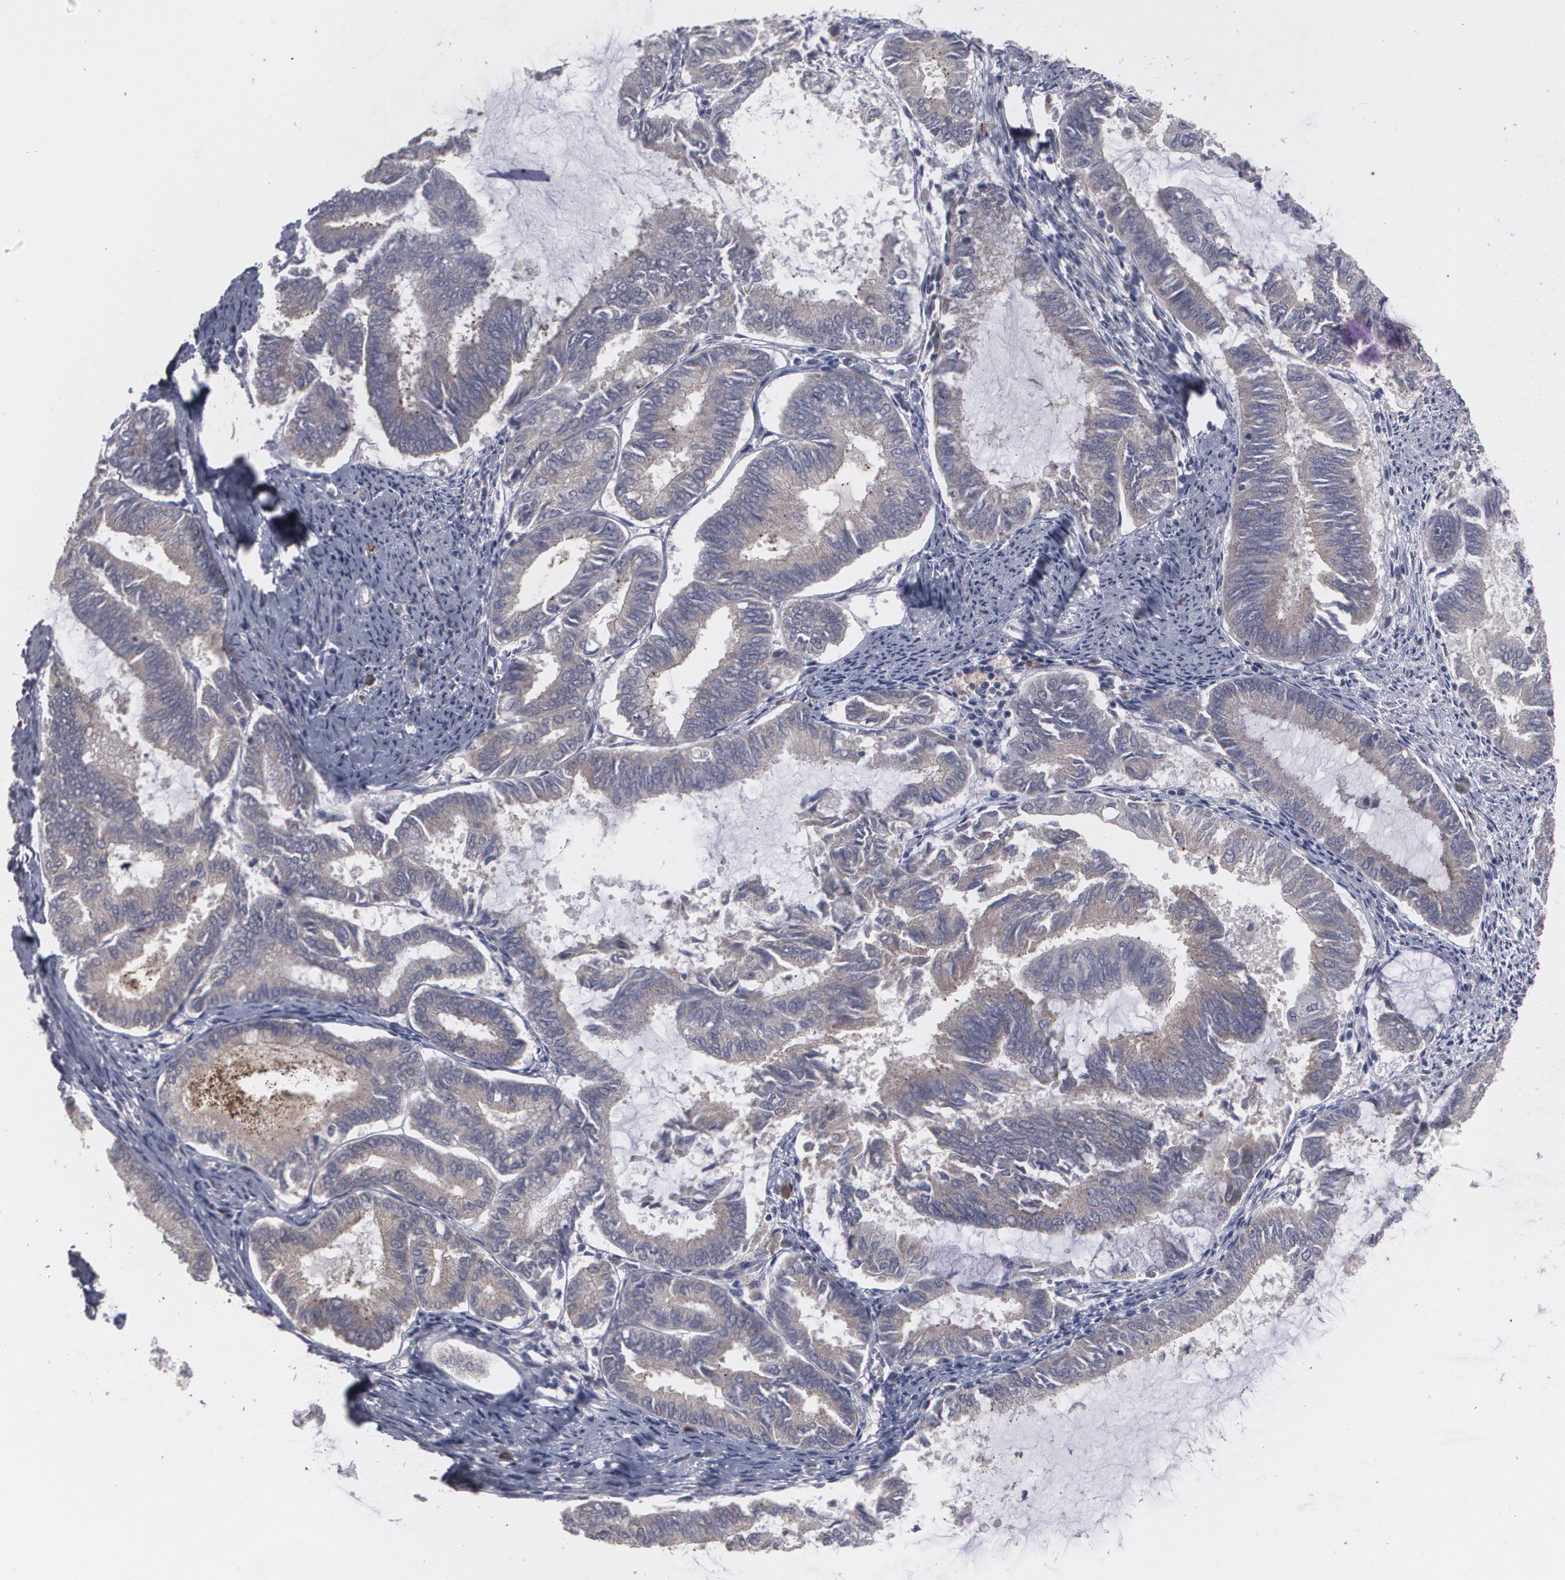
{"staining": {"intensity": "moderate", "quantity": ">75%", "location": "cytoplasmic/membranous"}, "tissue": "endometrial cancer", "cell_type": "Tumor cells", "image_type": "cancer", "snomed": [{"axis": "morphology", "description": "Adenocarcinoma, NOS"}, {"axis": "topography", "description": "Endometrium"}], "caption": "This is a histology image of IHC staining of endometrial adenocarcinoma, which shows moderate positivity in the cytoplasmic/membranous of tumor cells.", "gene": "ARF6", "patient": {"sex": "female", "age": 86}}